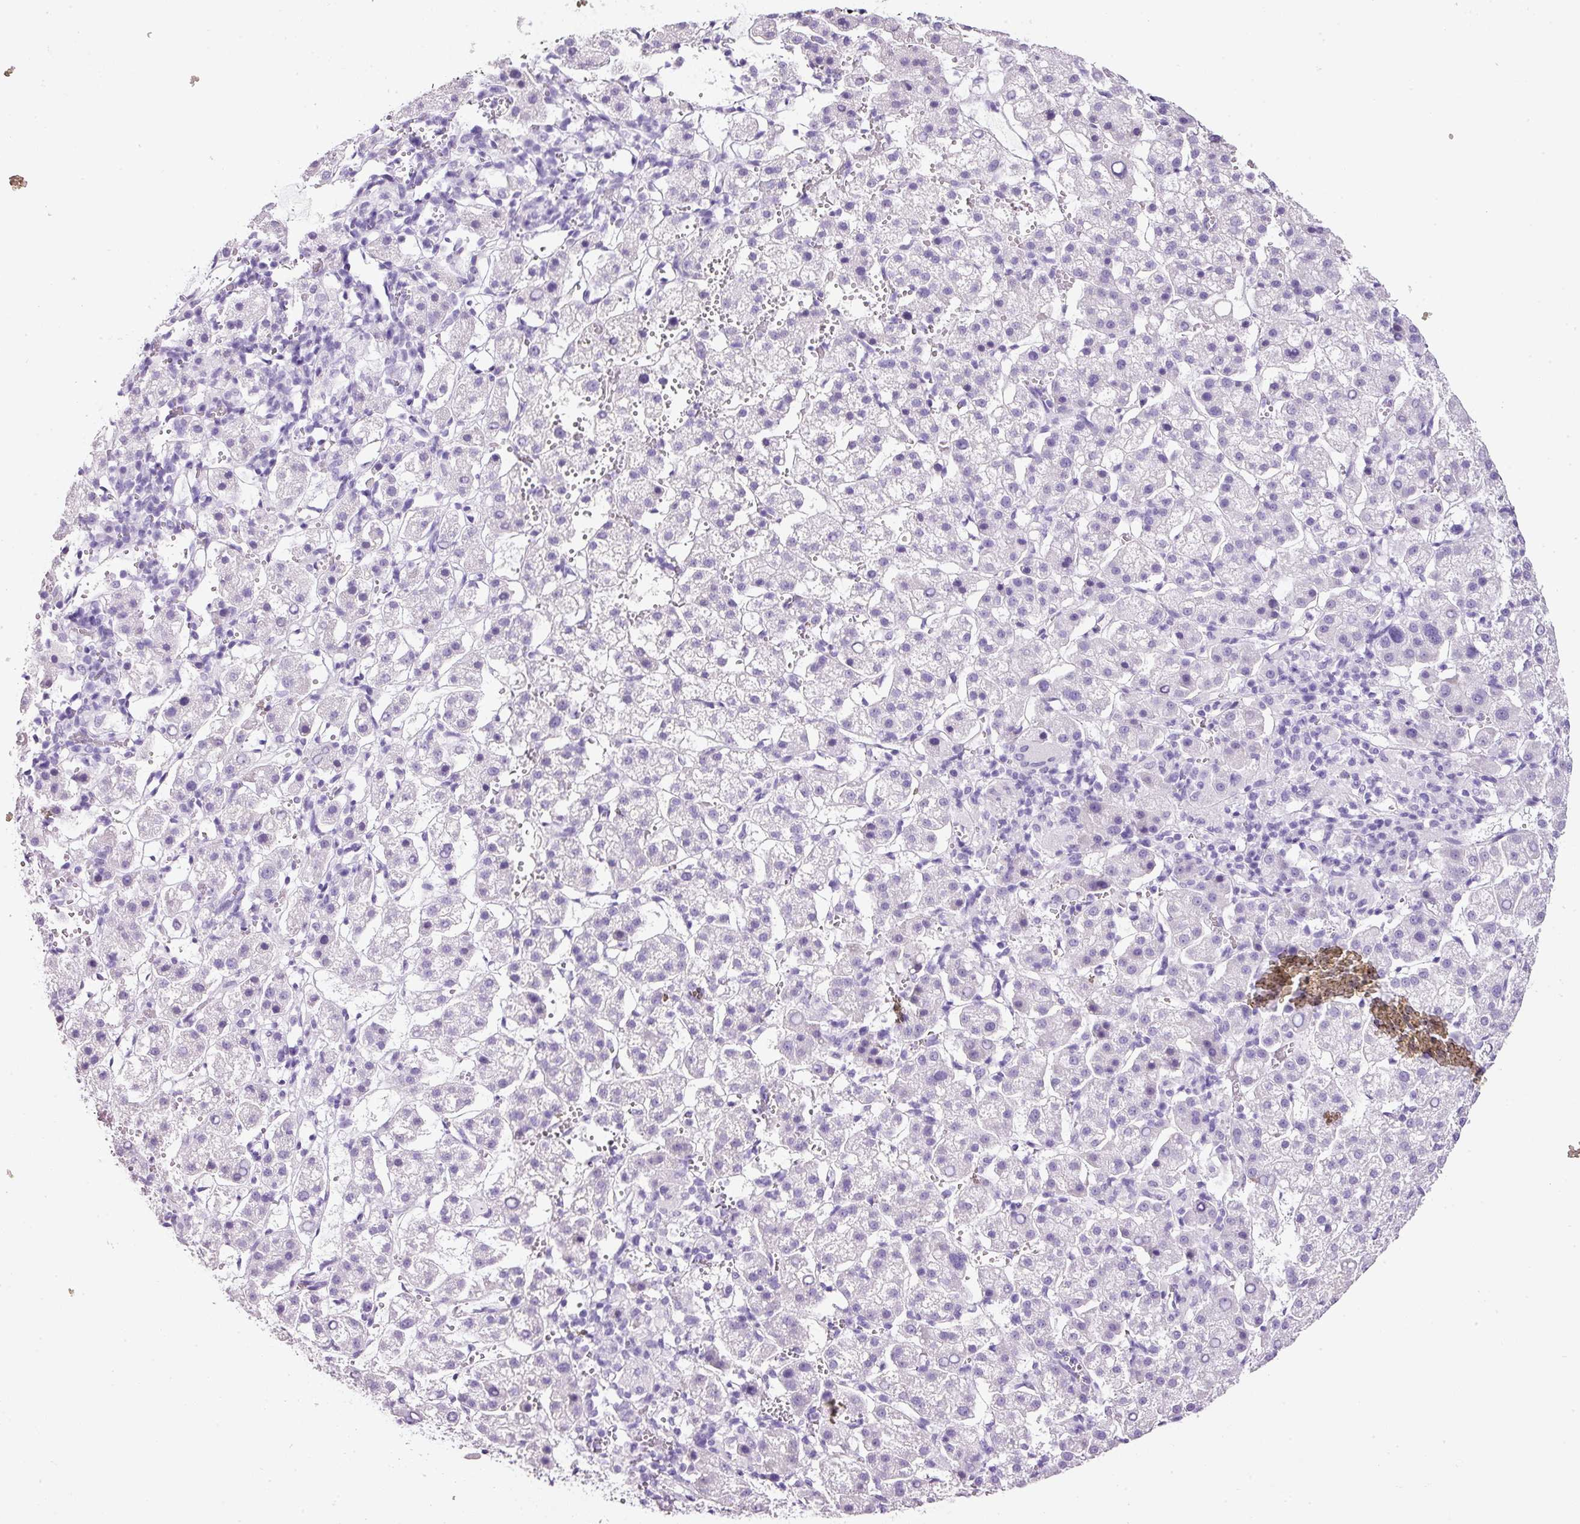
{"staining": {"intensity": "negative", "quantity": "none", "location": "none"}, "tissue": "liver cancer", "cell_type": "Tumor cells", "image_type": "cancer", "snomed": [{"axis": "morphology", "description": "Carcinoma, Hepatocellular, NOS"}, {"axis": "topography", "description": "Liver"}], "caption": "IHC of liver cancer demonstrates no positivity in tumor cells.", "gene": "BSND", "patient": {"sex": "female", "age": 58}}